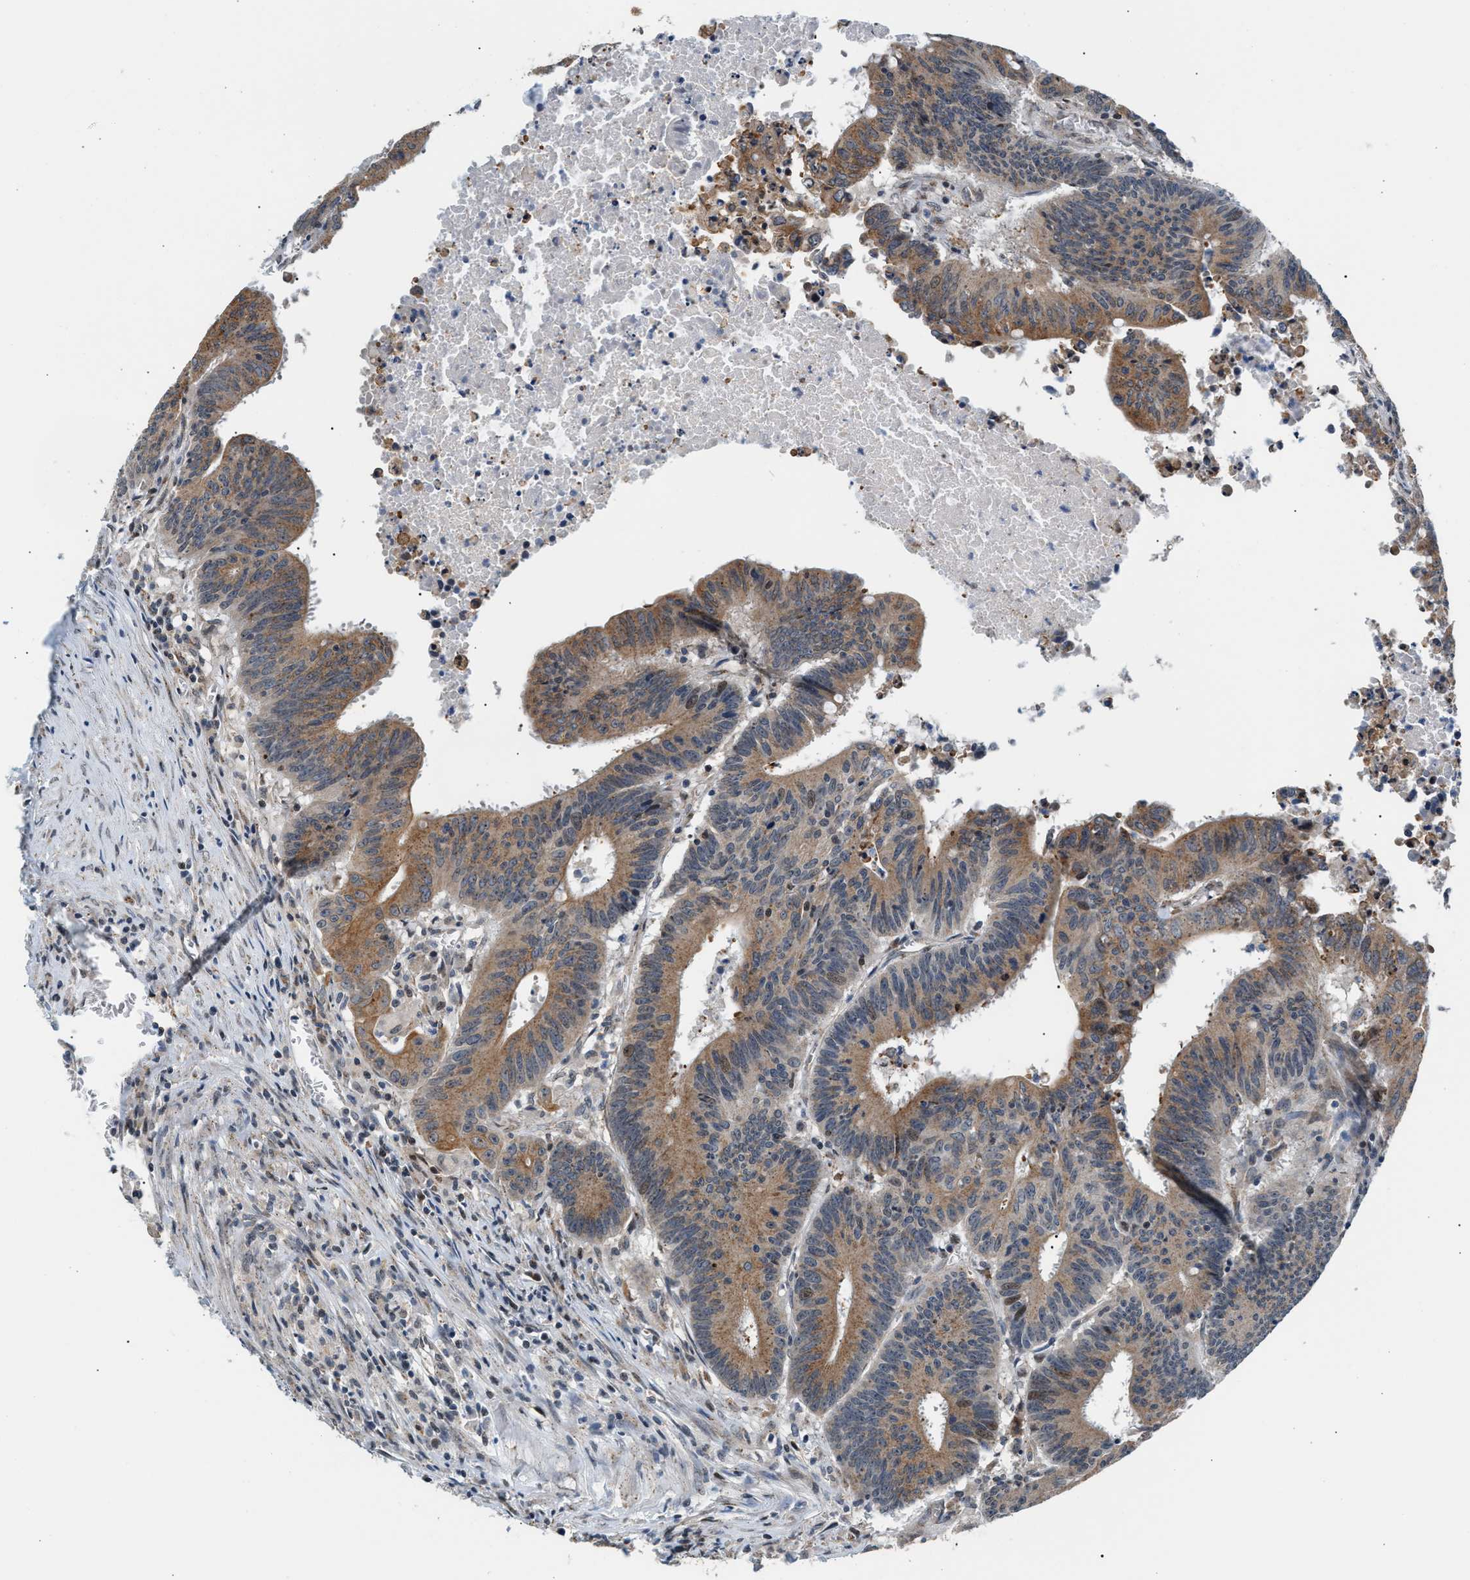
{"staining": {"intensity": "moderate", "quantity": ">75%", "location": "cytoplasmic/membranous"}, "tissue": "colorectal cancer", "cell_type": "Tumor cells", "image_type": "cancer", "snomed": [{"axis": "morphology", "description": "Adenocarcinoma, NOS"}, {"axis": "topography", "description": "Colon"}], "caption": "A micrograph of human colorectal cancer stained for a protein exhibits moderate cytoplasmic/membranous brown staining in tumor cells.", "gene": "KCNMB2", "patient": {"sex": "male", "age": 45}}